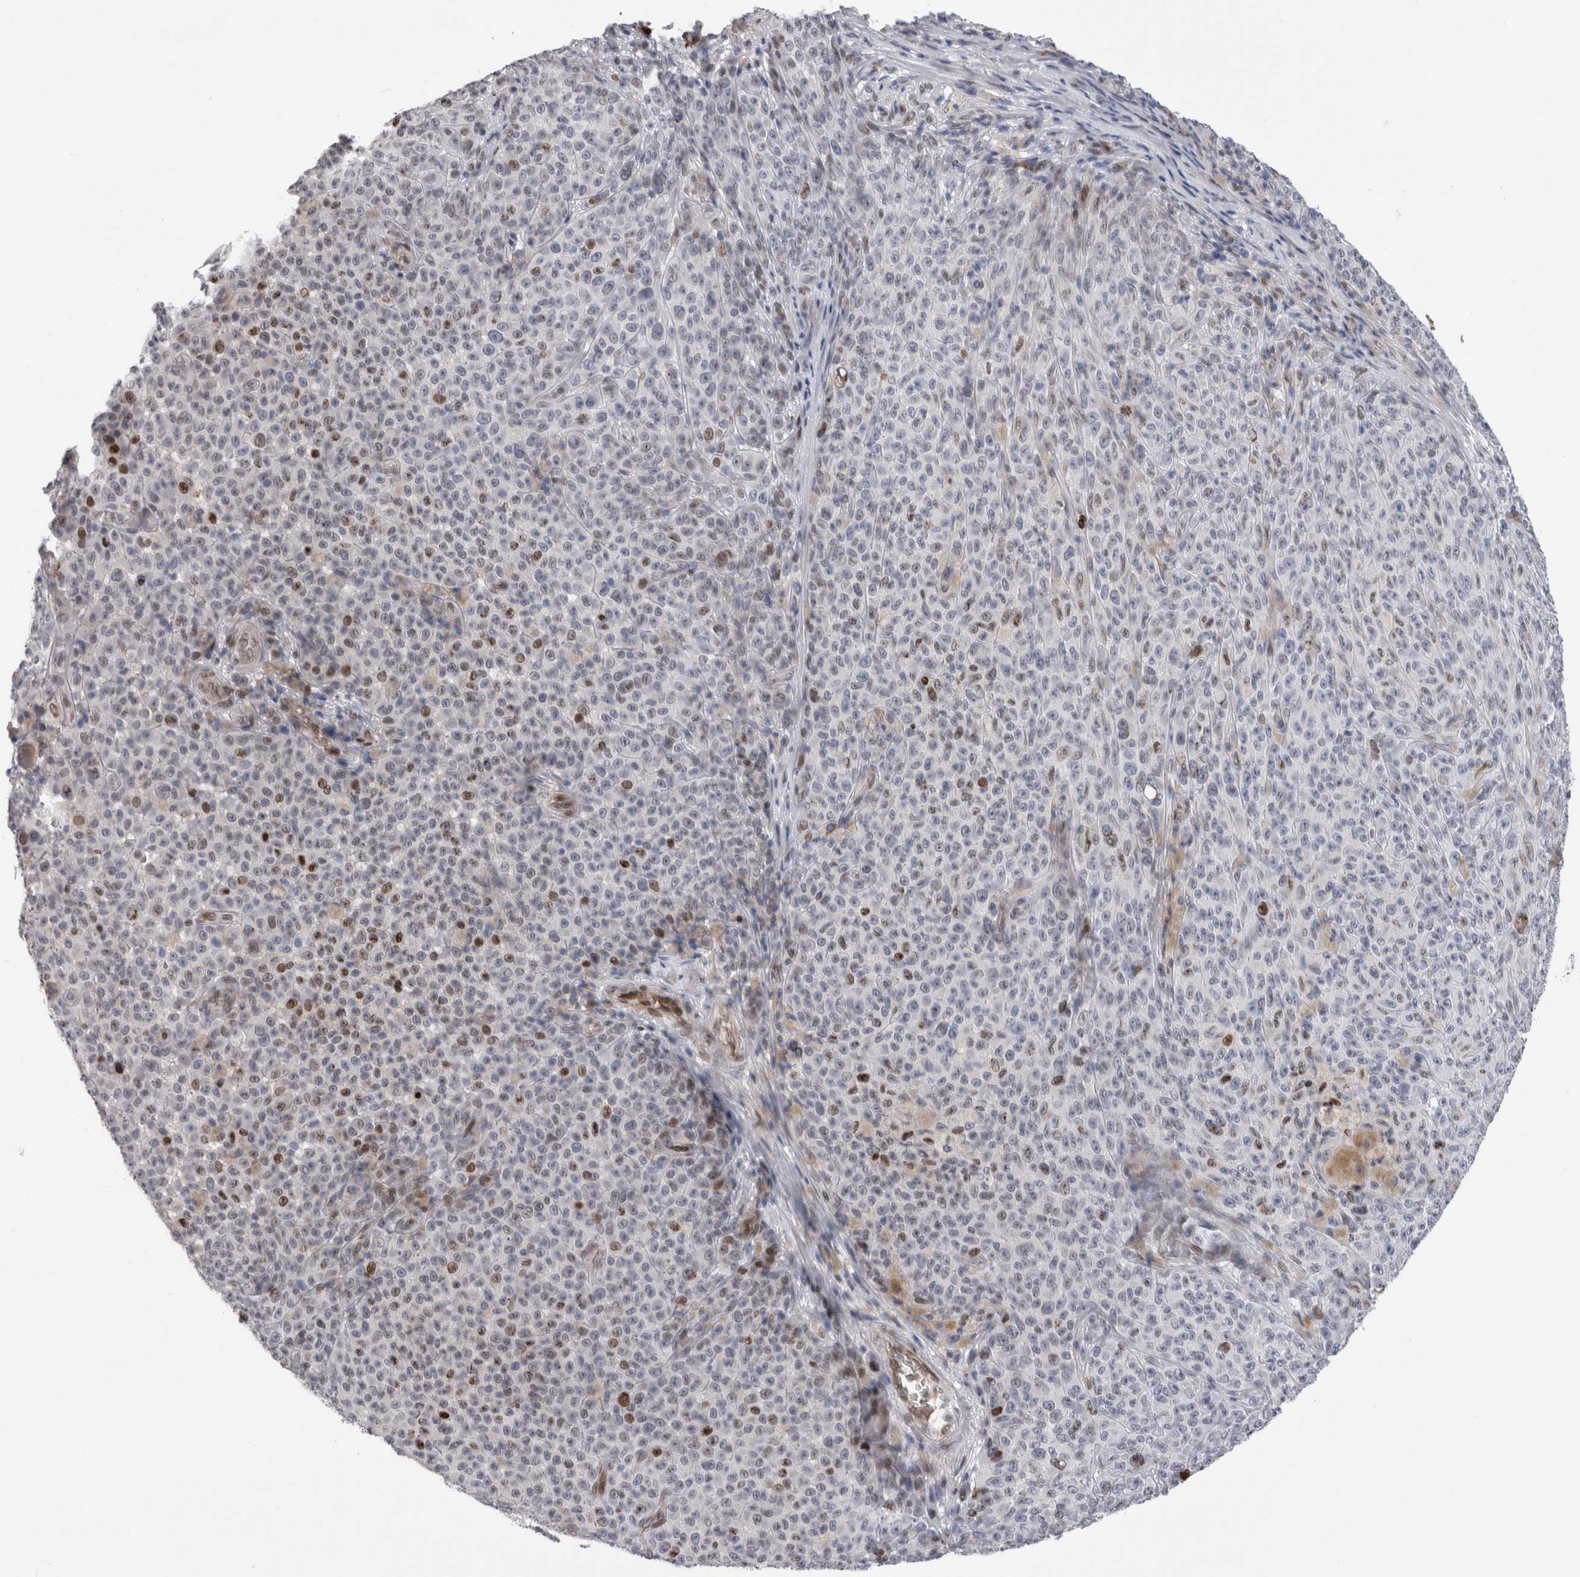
{"staining": {"intensity": "strong", "quantity": "<25%", "location": "nuclear"}, "tissue": "melanoma", "cell_type": "Tumor cells", "image_type": "cancer", "snomed": [{"axis": "morphology", "description": "Malignant melanoma, NOS"}, {"axis": "topography", "description": "Skin"}], "caption": "Immunohistochemistry photomicrograph of human melanoma stained for a protein (brown), which displays medium levels of strong nuclear positivity in approximately <25% of tumor cells.", "gene": "DMTN", "patient": {"sex": "female", "age": 82}}